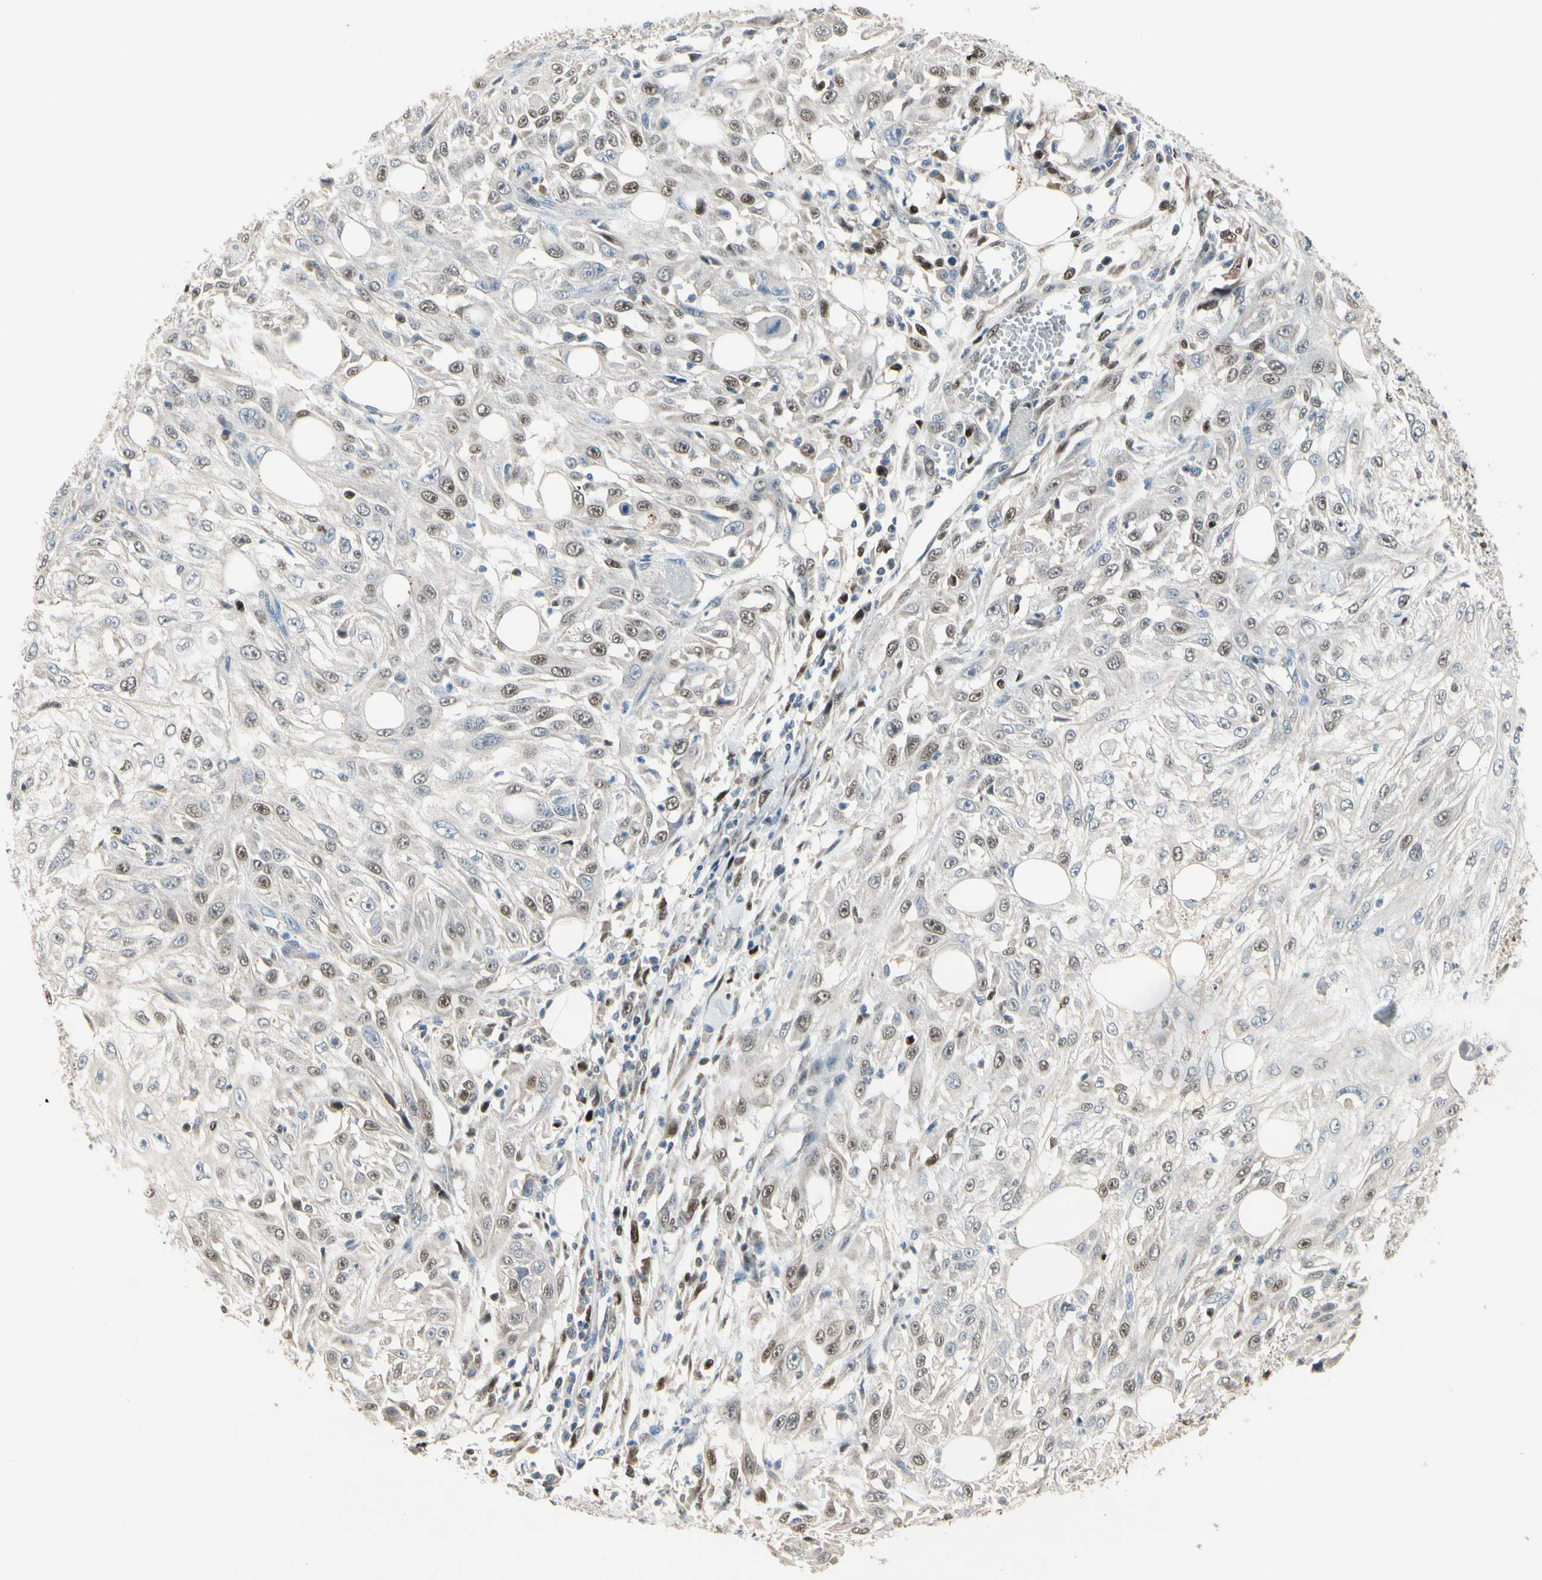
{"staining": {"intensity": "weak", "quantity": "25%-75%", "location": "nuclear"}, "tissue": "skin cancer", "cell_type": "Tumor cells", "image_type": "cancer", "snomed": [{"axis": "morphology", "description": "Squamous cell carcinoma, NOS"}, {"axis": "topography", "description": "Skin"}], "caption": "Approximately 25%-75% of tumor cells in human squamous cell carcinoma (skin) show weak nuclear protein positivity as visualized by brown immunohistochemical staining.", "gene": "ZKSCAN4", "patient": {"sex": "male", "age": 75}}